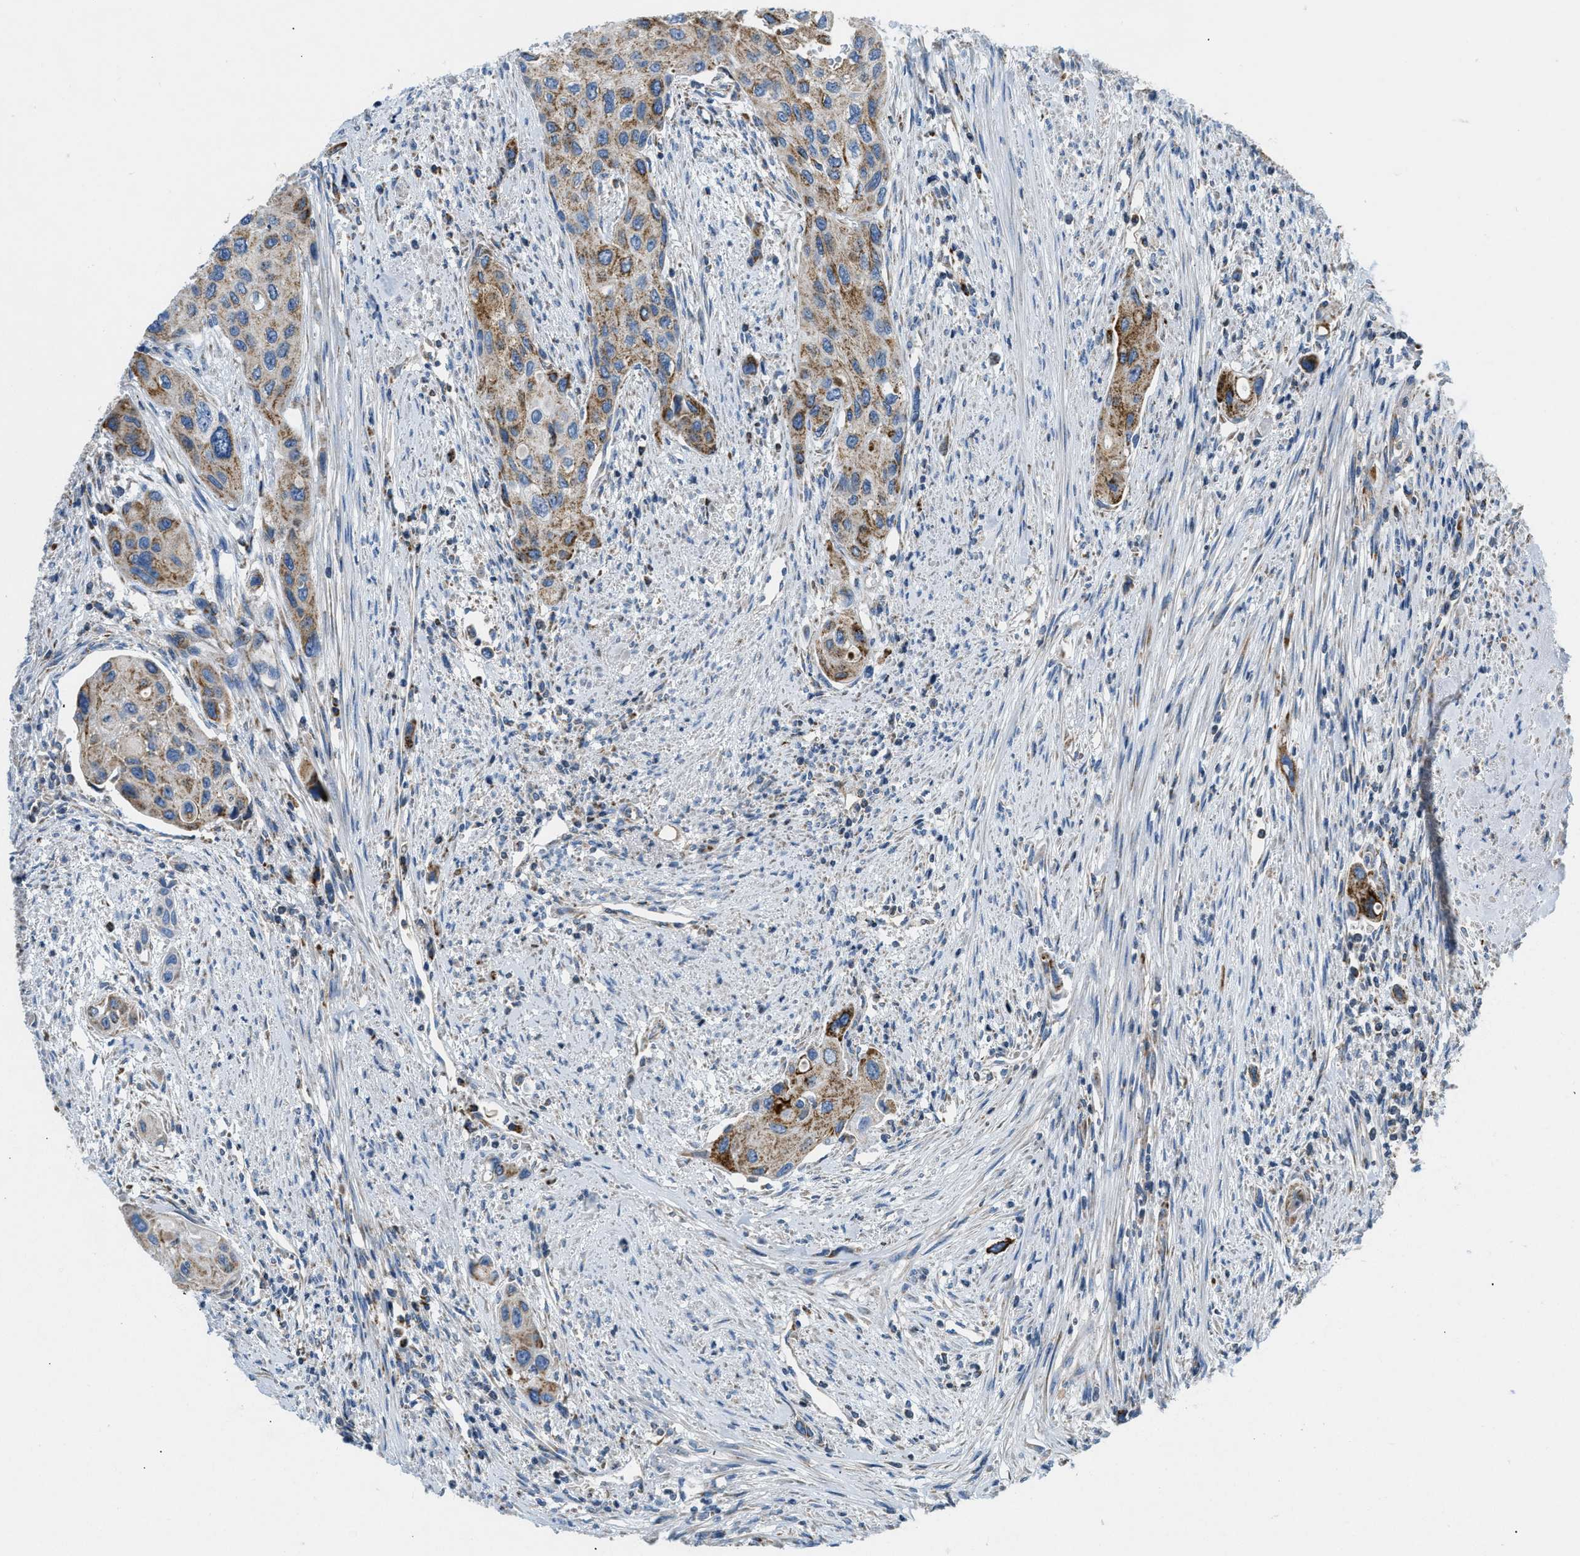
{"staining": {"intensity": "moderate", "quantity": ">75%", "location": "cytoplasmic/membranous"}, "tissue": "urothelial cancer", "cell_type": "Tumor cells", "image_type": "cancer", "snomed": [{"axis": "morphology", "description": "Urothelial carcinoma, High grade"}, {"axis": "topography", "description": "Urinary bladder"}], "caption": "Moderate cytoplasmic/membranous protein staining is identified in approximately >75% of tumor cells in urothelial carcinoma (high-grade). Using DAB (brown) and hematoxylin (blue) stains, captured at high magnification using brightfield microscopy.", "gene": "ACADVL", "patient": {"sex": "female", "age": 56}}